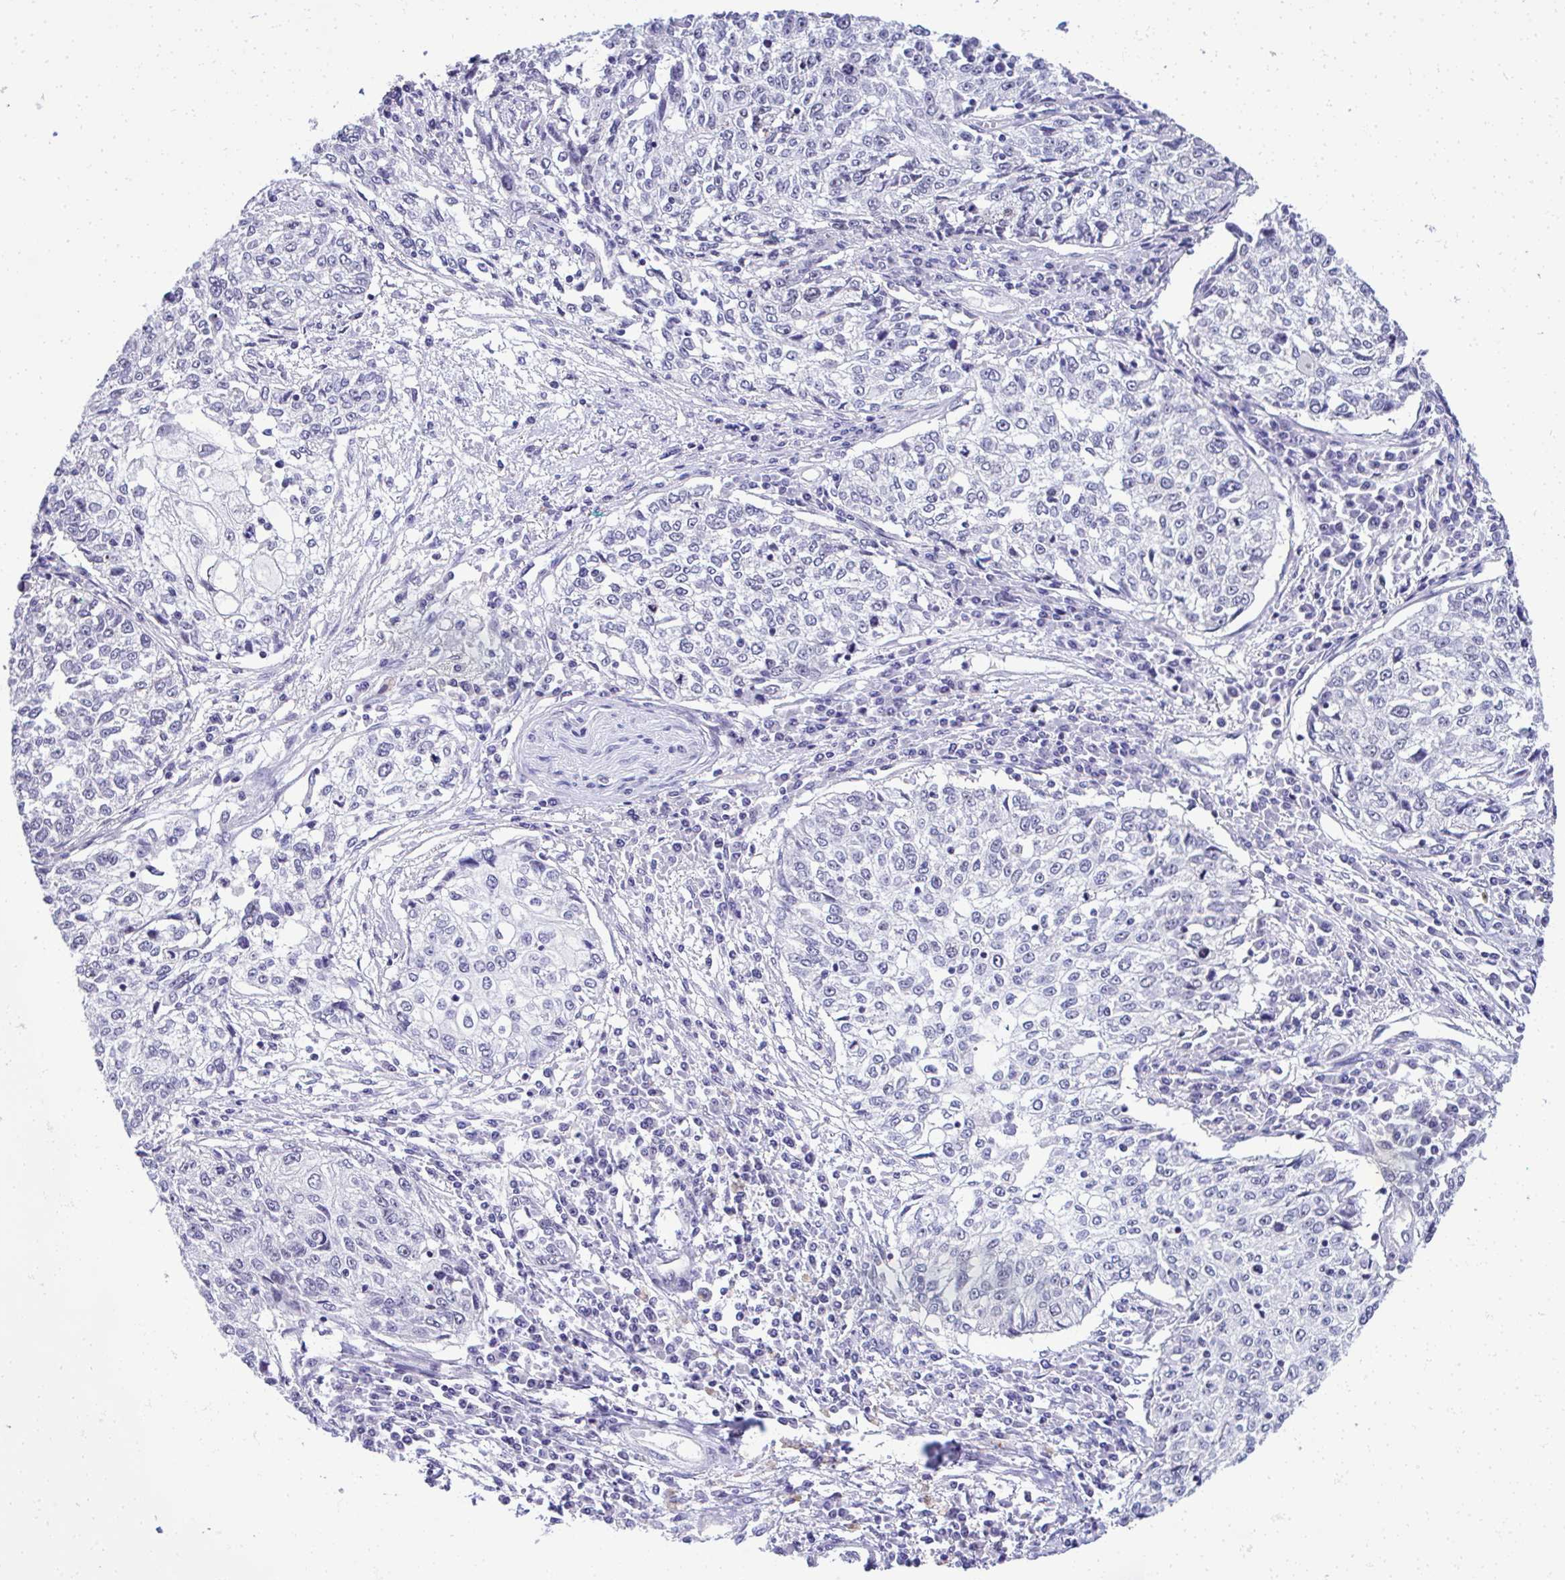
{"staining": {"intensity": "negative", "quantity": "none", "location": "none"}, "tissue": "cervical cancer", "cell_type": "Tumor cells", "image_type": "cancer", "snomed": [{"axis": "morphology", "description": "Squamous cell carcinoma, NOS"}, {"axis": "topography", "description": "Cervix"}], "caption": "Histopathology image shows no significant protein expression in tumor cells of cervical squamous cell carcinoma.", "gene": "CEP72", "patient": {"sex": "female", "age": 57}}